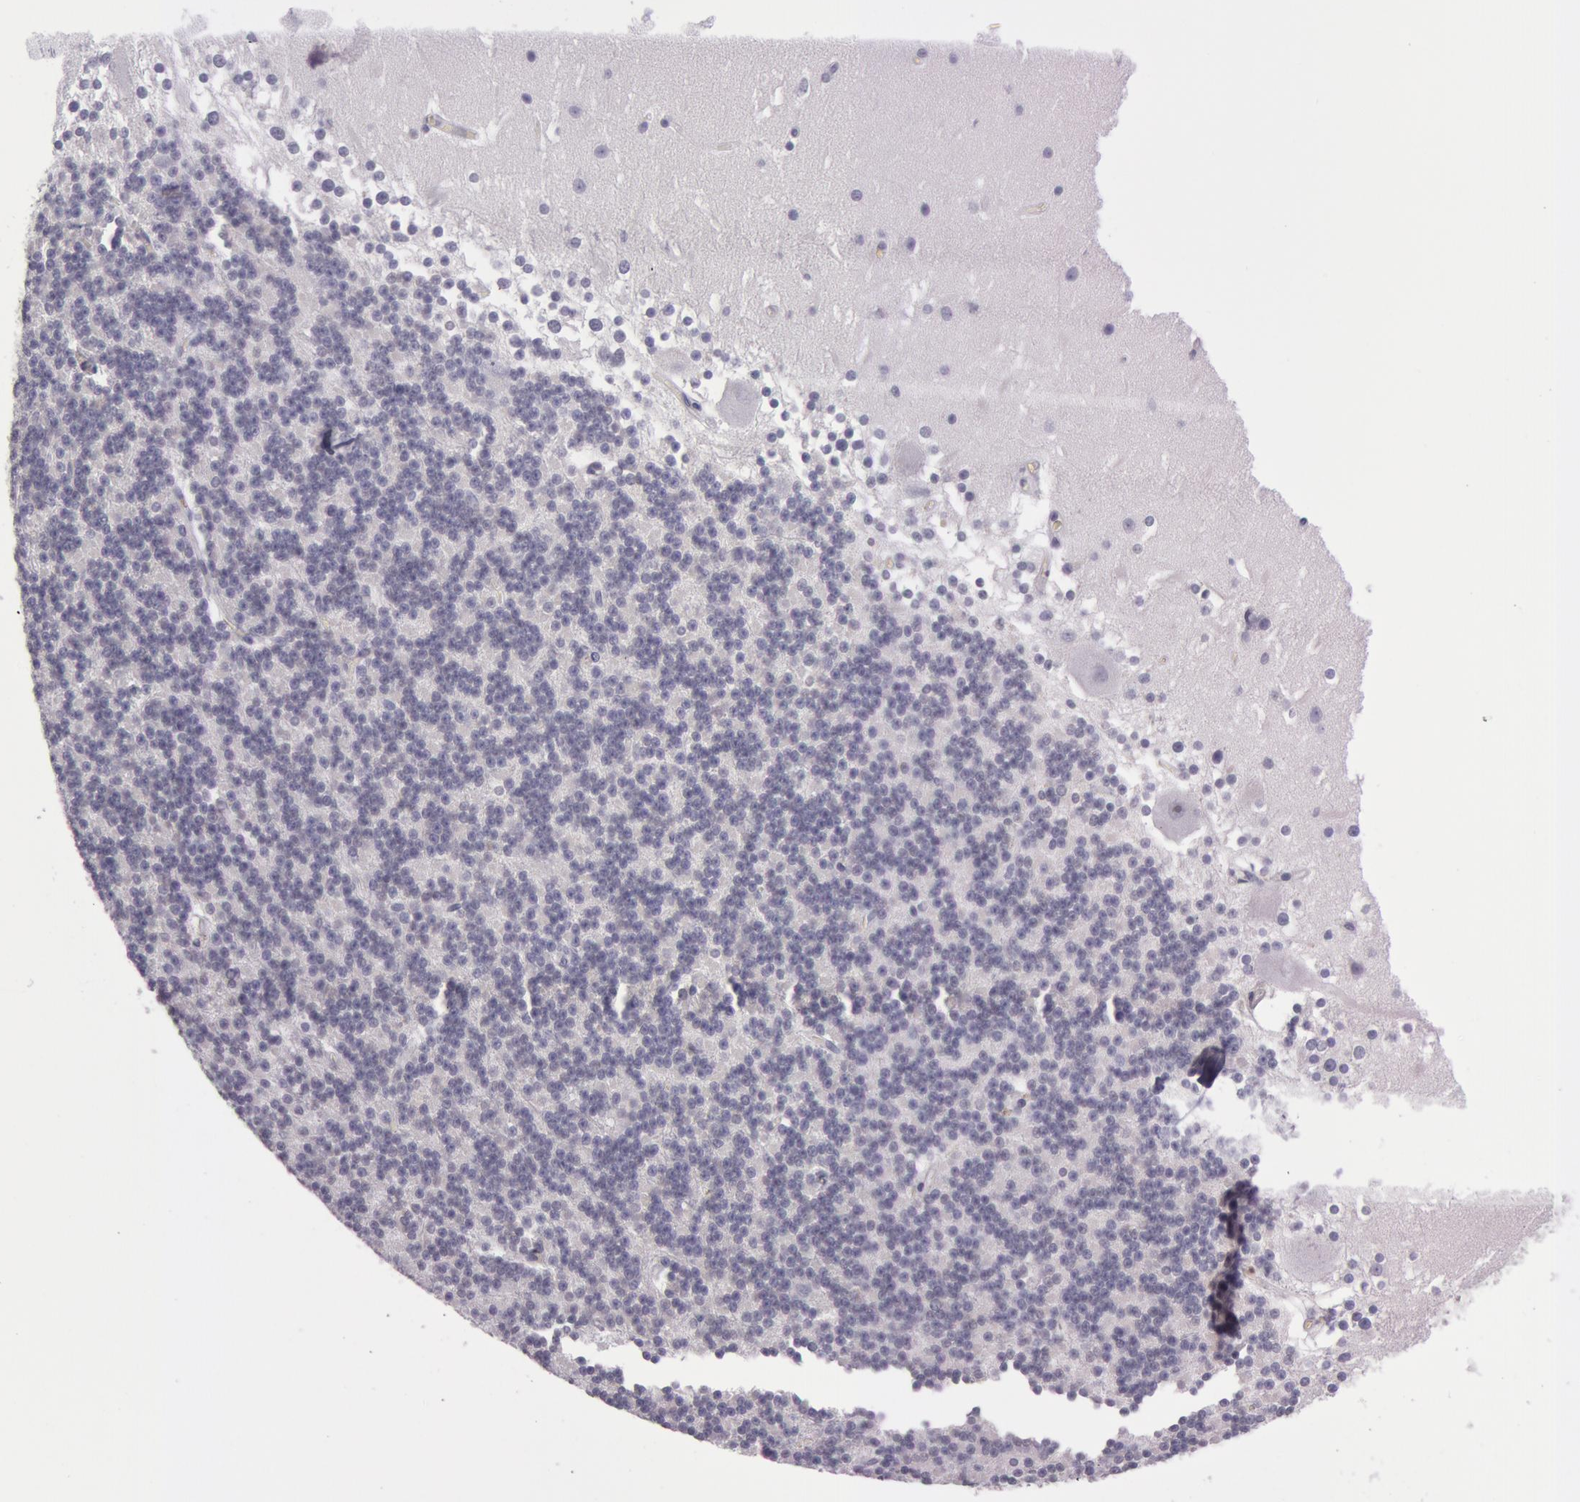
{"staining": {"intensity": "negative", "quantity": "none", "location": "none"}, "tissue": "cerebellum", "cell_type": "Cells in granular layer", "image_type": "normal", "snomed": [{"axis": "morphology", "description": "Normal tissue, NOS"}, {"axis": "topography", "description": "Cerebellum"}], "caption": "DAB immunohistochemical staining of normal cerebellum demonstrates no significant positivity in cells in granular layer.", "gene": "IL1RN", "patient": {"sex": "female", "age": 19}}